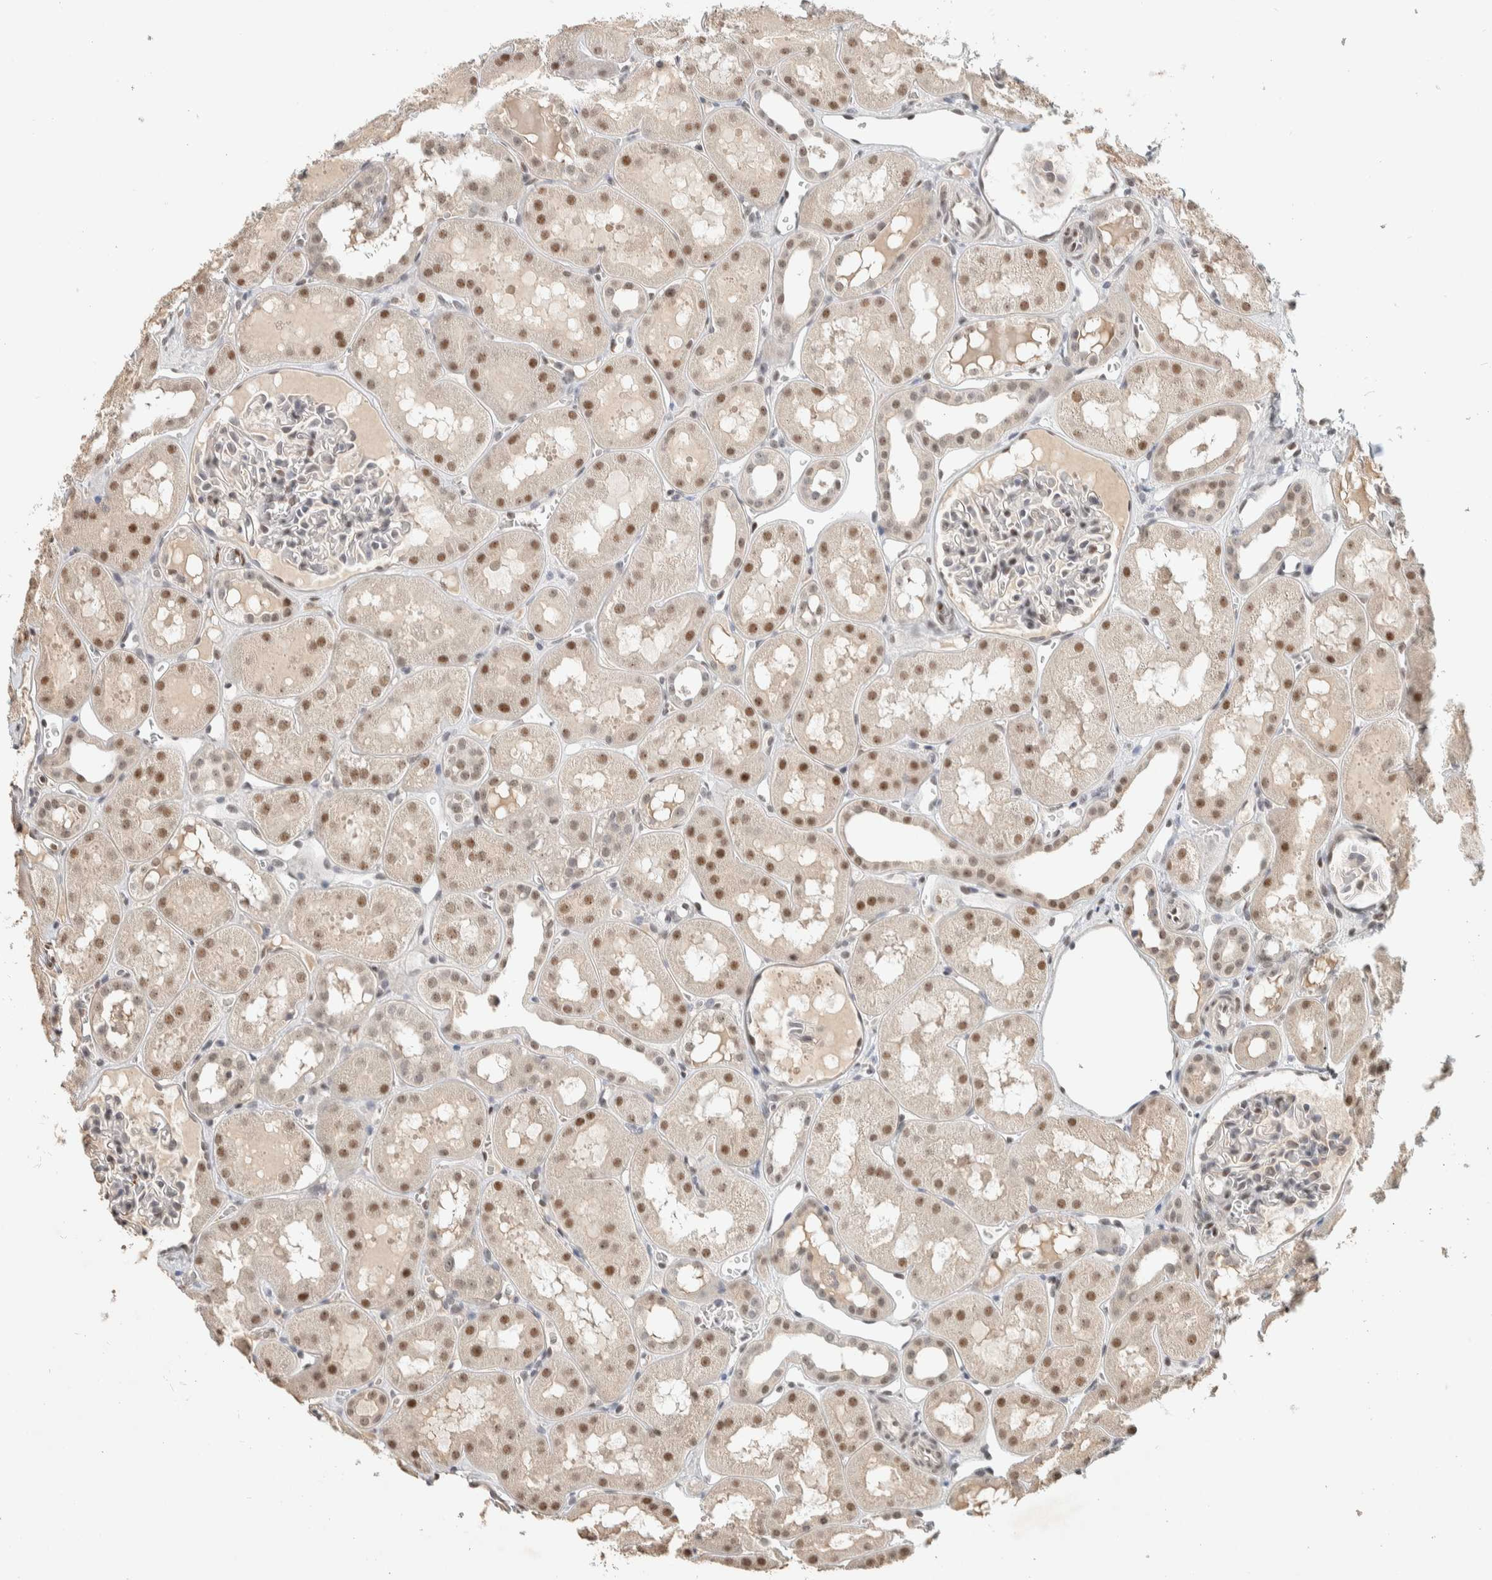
{"staining": {"intensity": "weak", "quantity": "<25%", "location": "nuclear"}, "tissue": "kidney", "cell_type": "Cells in glomeruli", "image_type": "normal", "snomed": [{"axis": "morphology", "description": "Normal tissue, NOS"}, {"axis": "topography", "description": "Kidney"}, {"axis": "topography", "description": "Urinary bladder"}], "caption": "This micrograph is of benign kidney stained with immunohistochemistry (IHC) to label a protein in brown with the nuclei are counter-stained blue. There is no expression in cells in glomeruli. (DAB (3,3'-diaminobenzidine) IHC visualized using brightfield microscopy, high magnification).", "gene": "PUS7", "patient": {"sex": "male", "age": 16}}